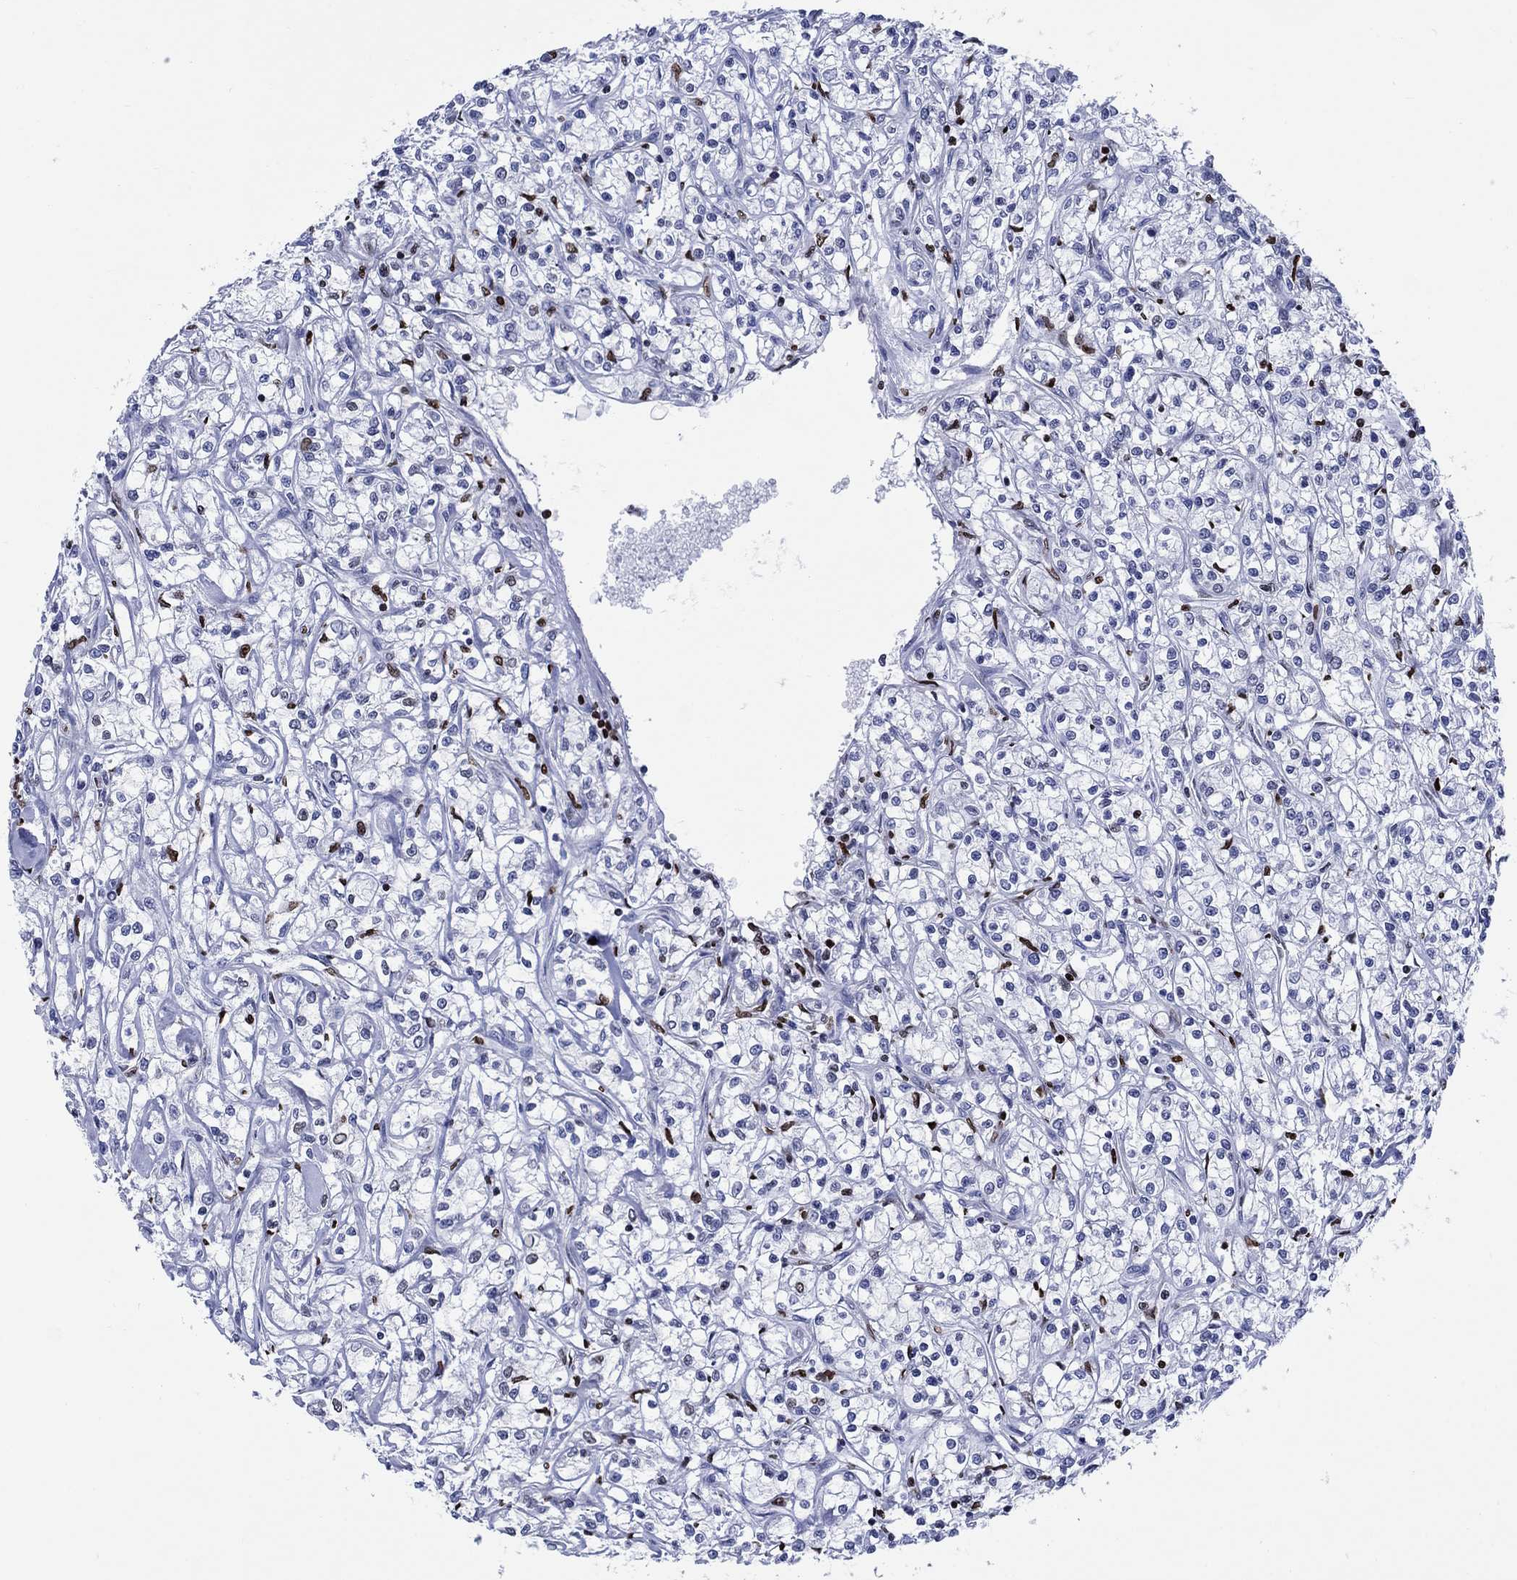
{"staining": {"intensity": "strong", "quantity": "<25%", "location": "nuclear"}, "tissue": "renal cancer", "cell_type": "Tumor cells", "image_type": "cancer", "snomed": [{"axis": "morphology", "description": "Adenocarcinoma, NOS"}, {"axis": "topography", "description": "Kidney"}], "caption": "There is medium levels of strong nuclear expression in tumor cells of renal cancer (adenocarcinoma), as demonstrated by immunohistochemical staining (brown color).", "gene": "HMGA1", "patient": {"sex": "female", "age": 59}}